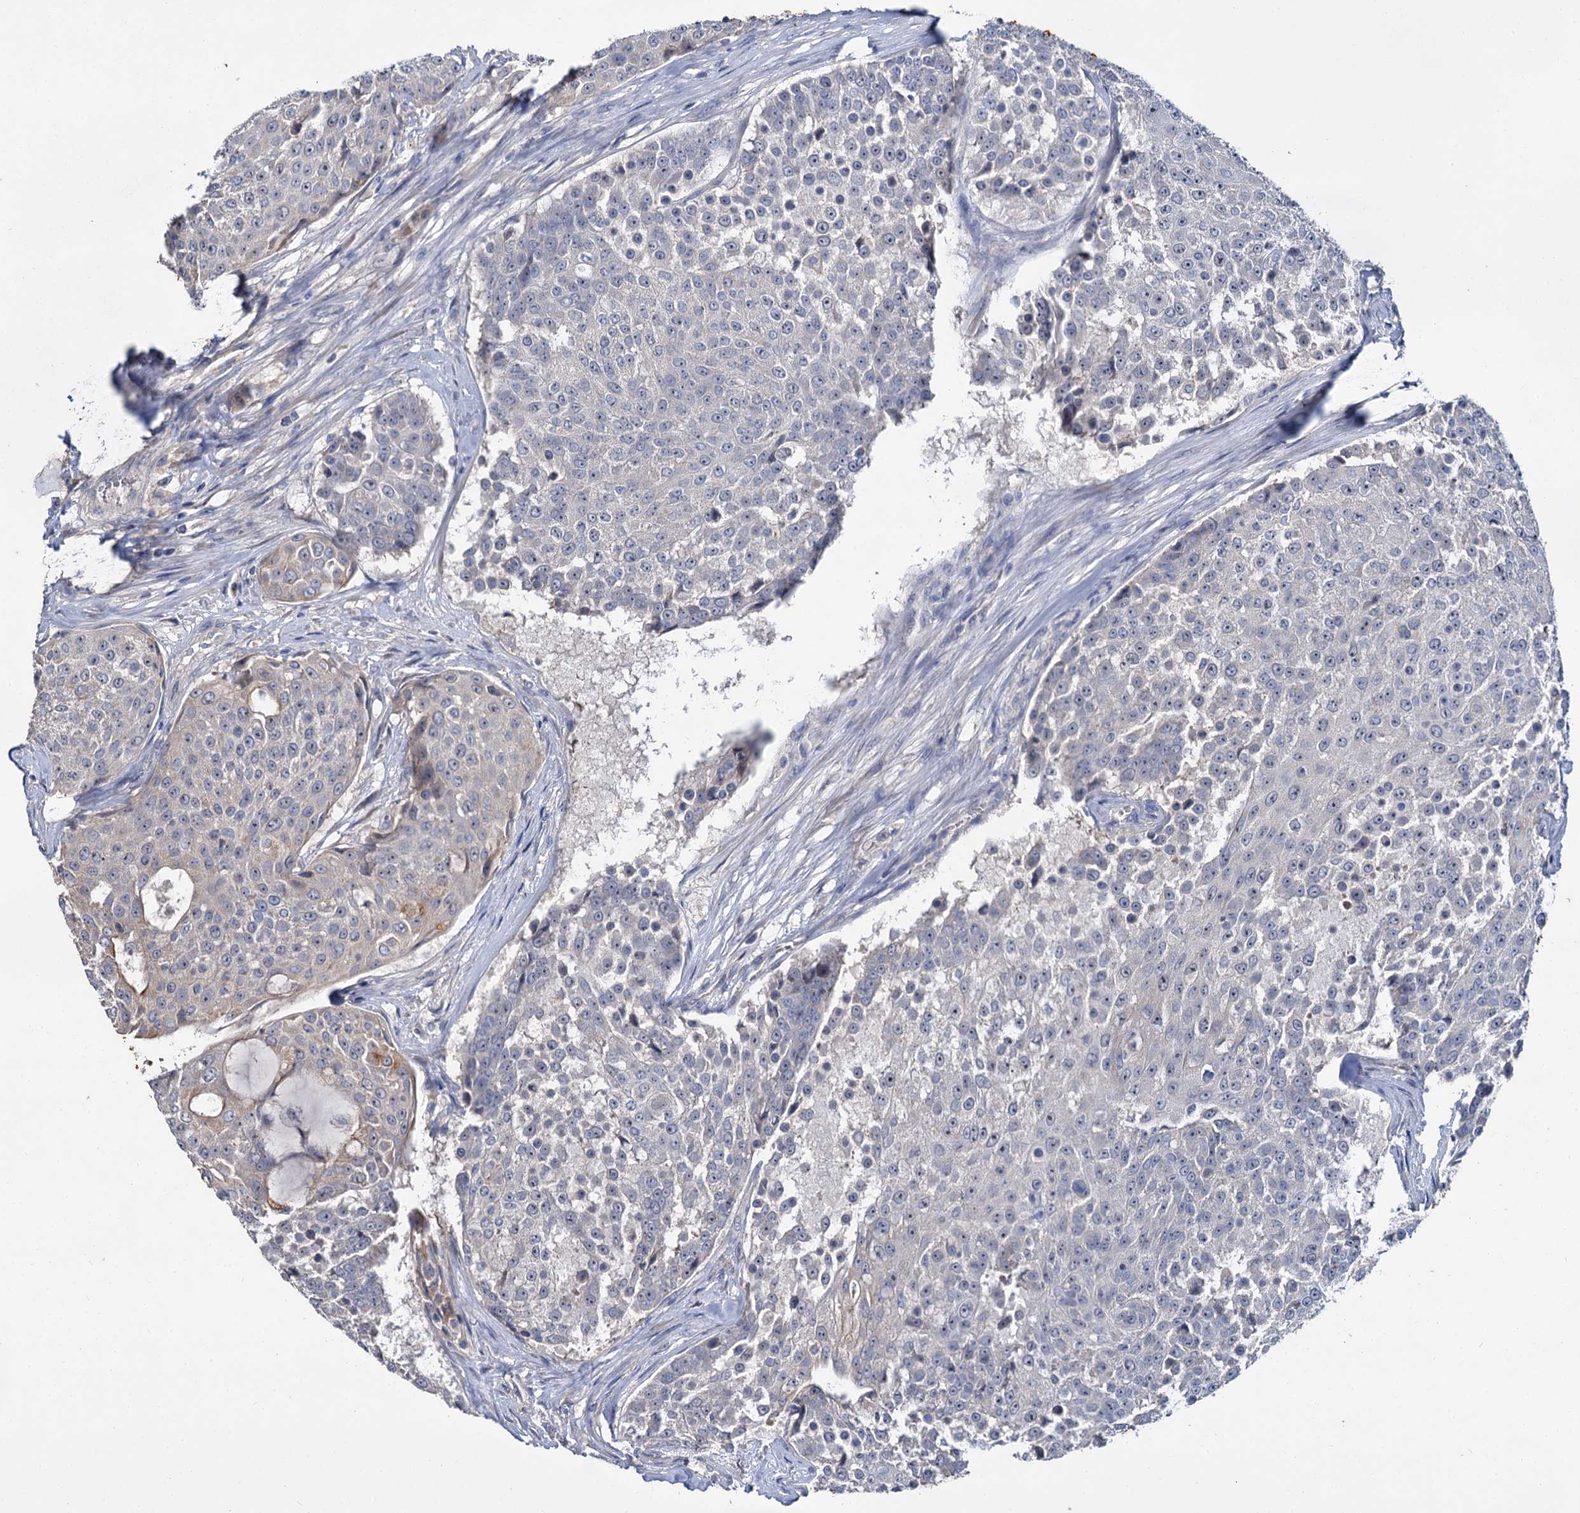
{"staining": {"intensity": "weak", "quantity": "<25%", "location": "cytoplasmic/membranous"}, "tissue": "urothelial cancer", "cell_type": "Tumor cells", "image_type": "cancer", "snomed": [{"axis": "morphology", "description": "Urothelial carcinoma, High grade"}, {"axis": "topography", "description": "Urinary bladder"}], "caption": "An immunohistochemistry histopathology image of urothelial cancer is shown. There is no staining in tumor cells of urothelial cancer.", "gene": "ATP9A", "patient": {"sex": "female", "age": 63}}